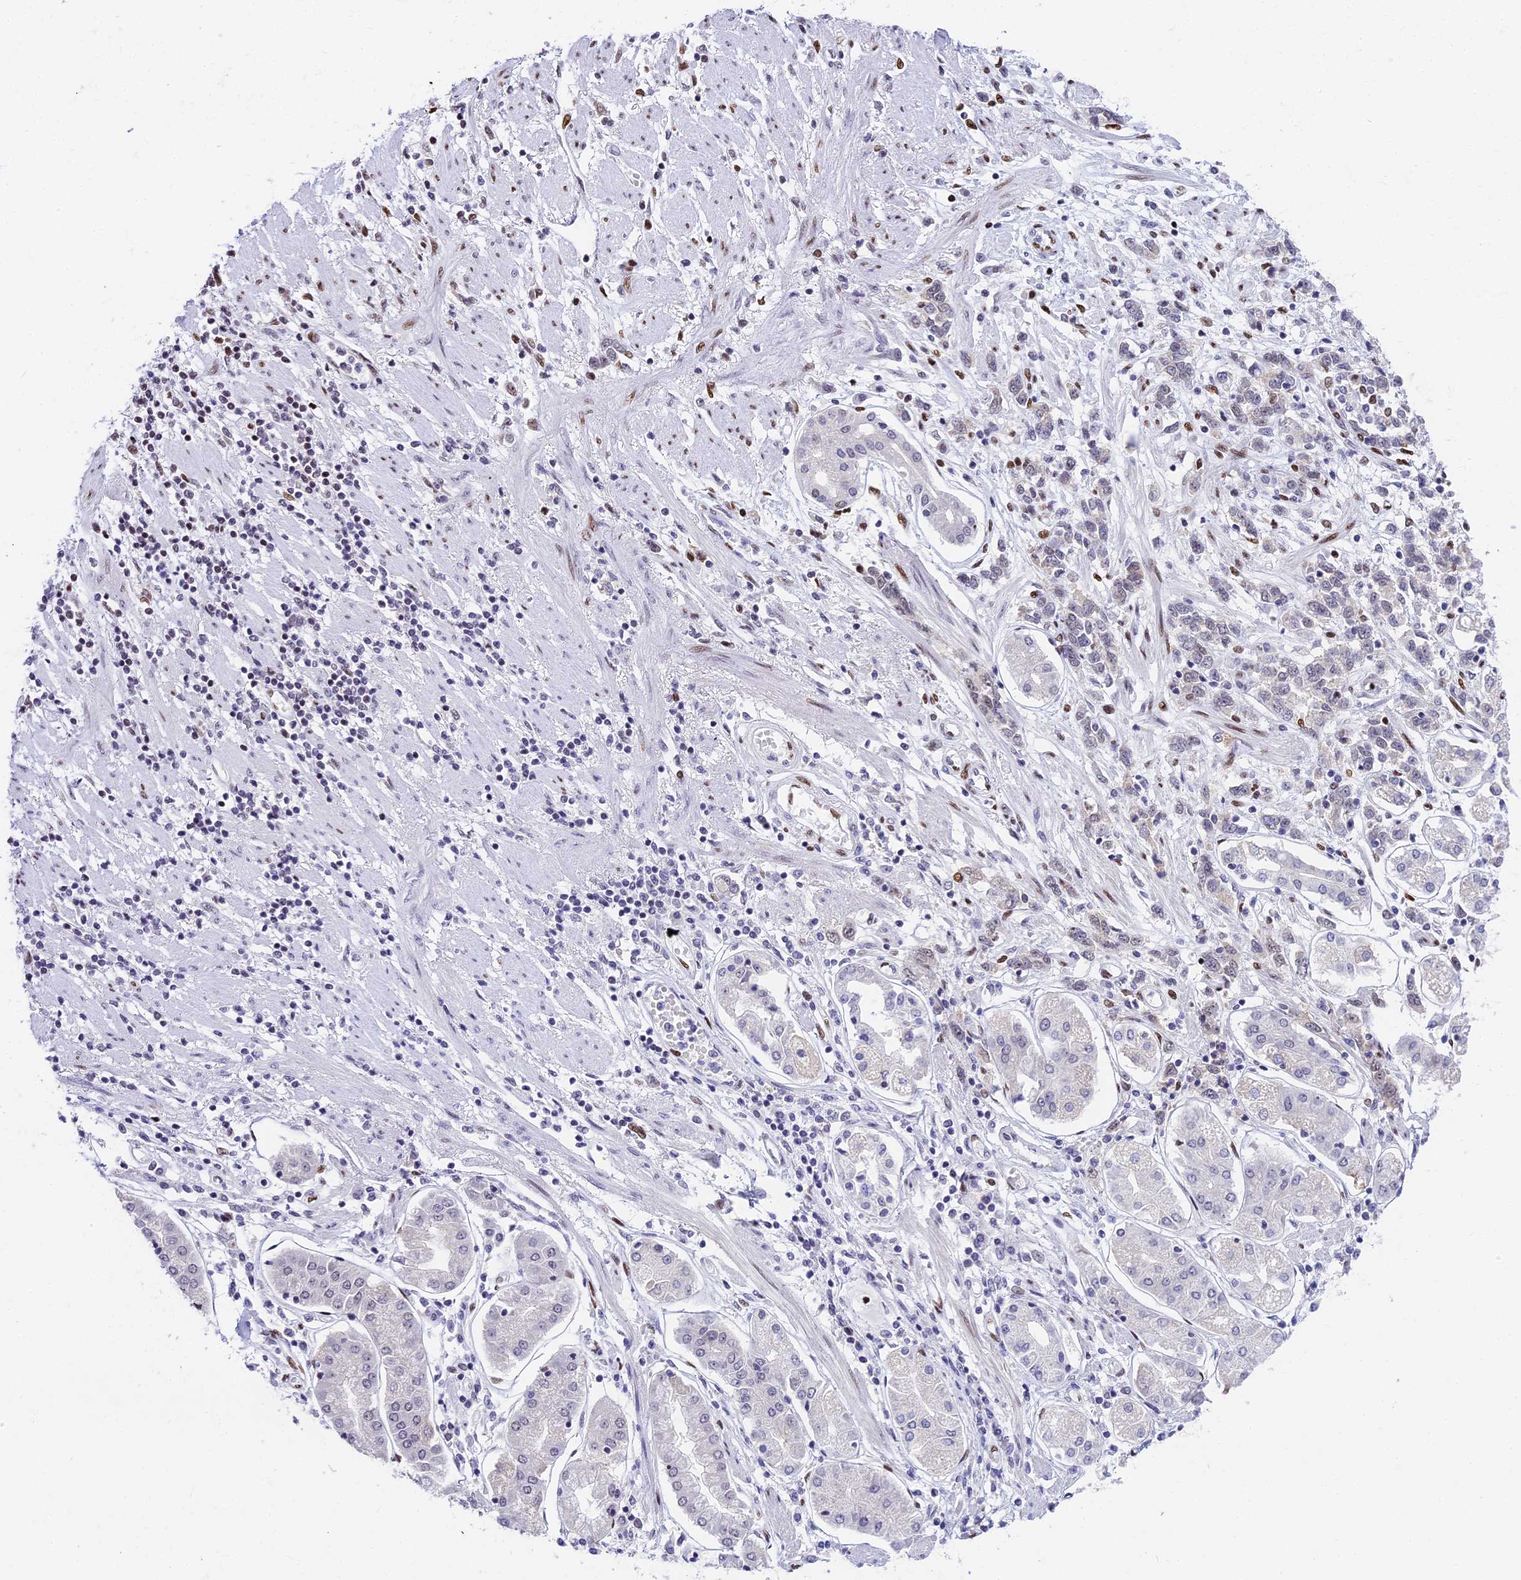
{"staining": {"intensity": "moderate", "quantity": "<25%", "location": "nuclear"}, "tissue": "stomach cancer", "cell_type": "Tumor cells", "image_type": "cancer", "snomed": [{"axis": "morphology", "description": "Adenocarcinoma, NOS"}, {"axis": "topography", "description": "Stomach"}], "caption": "Brown immunohistochemical staining in stomach cancer (adenocarcinoma) demonstrates moderate nuclear positivity in approximately <25% of tumor cells. The staining was performed using DAB to visualize the protein expression in brown, while the nuclei were stained in blue with hematoxylin (Magnification: 20x).", "gene": "SBNO1", "patient": {"sex": "female", "age": 76}}